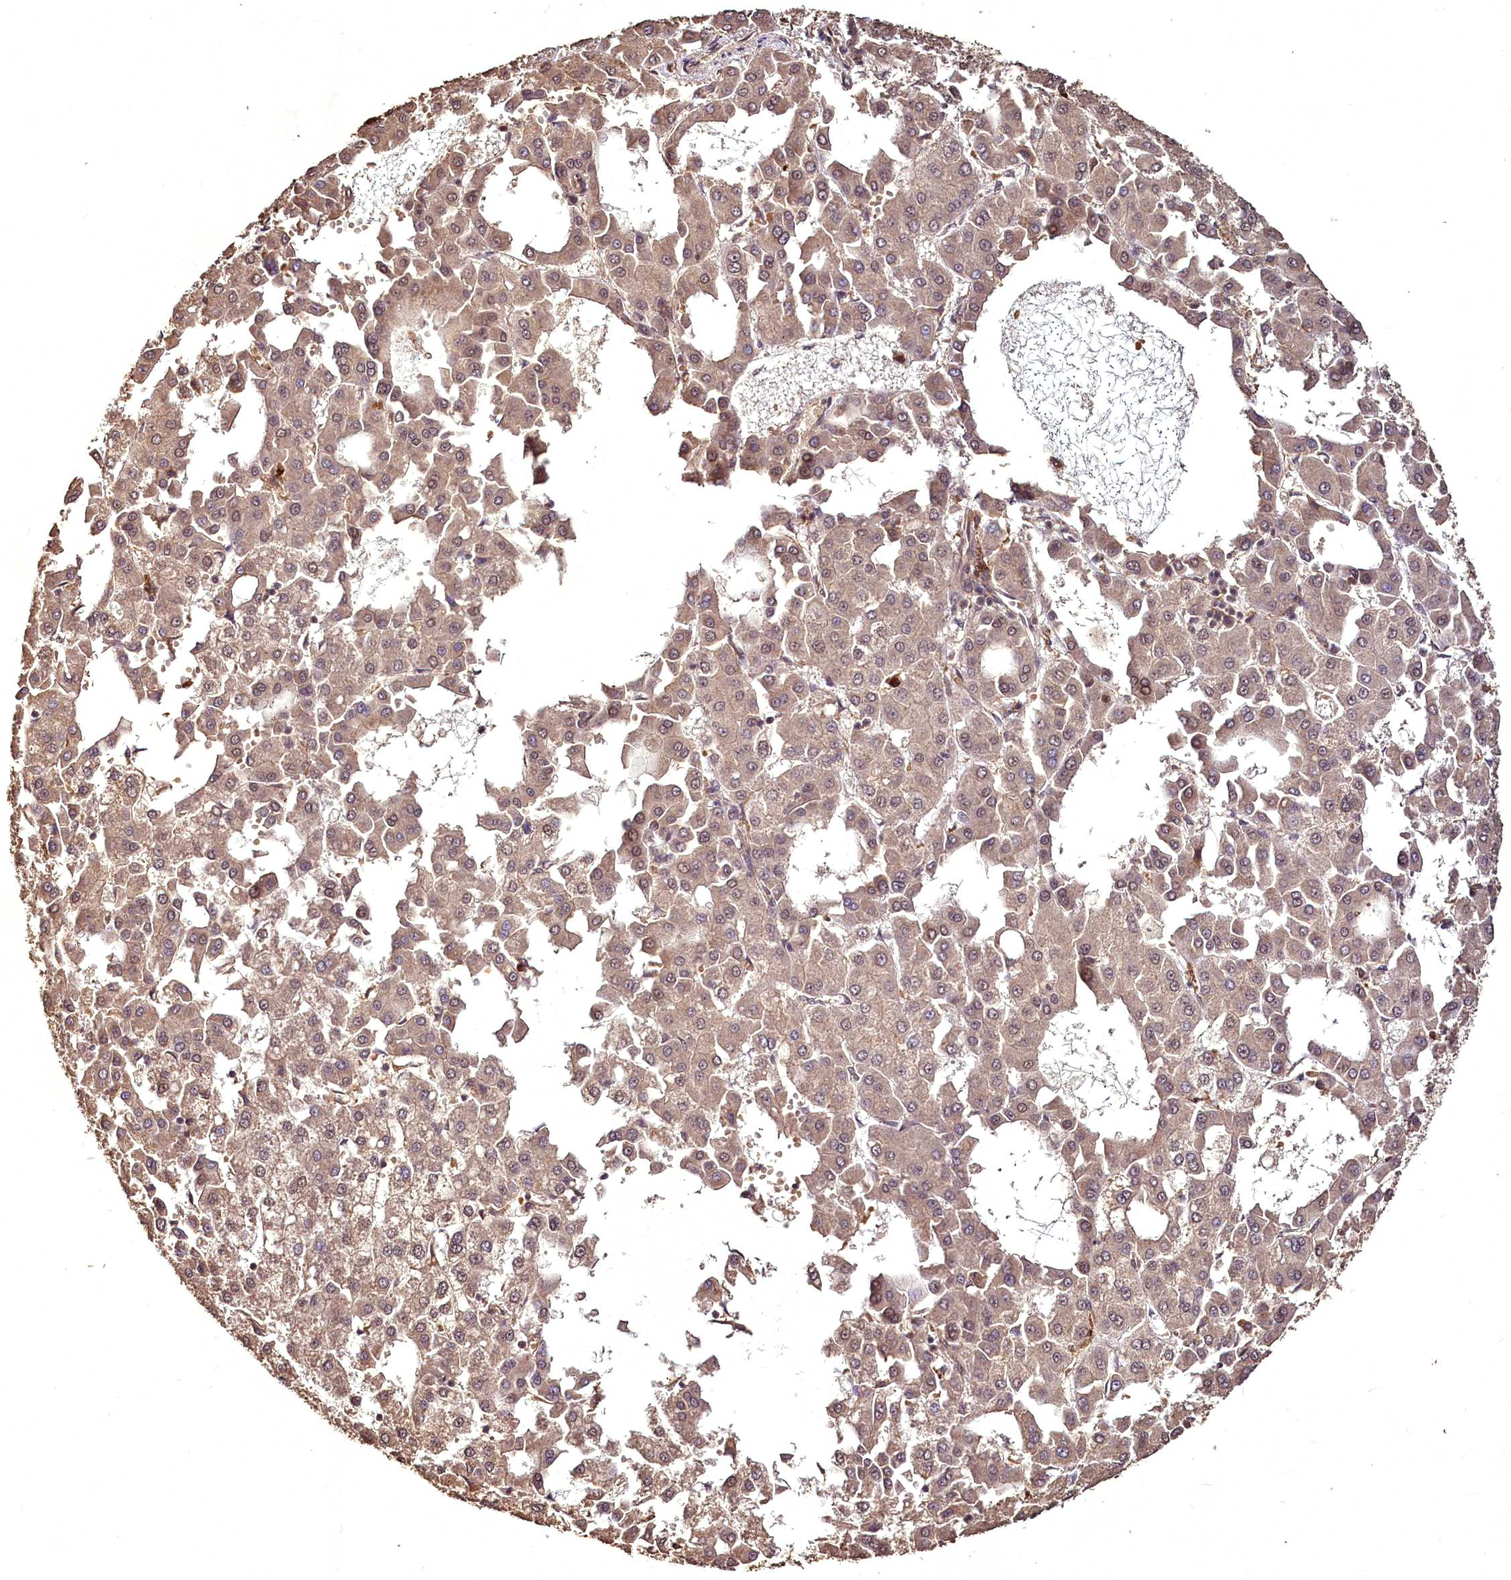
{"staining": {"intensity": "weak", "quantity": ">75%", "location": "cytoplasmic/membranous,nuclear"}, "tissue": "liver cancer", "cell_type": "Tumor cells", "image_type": "cancer", "snomed": [{"axis": "morphology", "description": "Carcinoma, Hepatocellular, NOS"}, {"axis": "topography", "description": "Liver"}], "caption": "Liver cancer (hepatocellular carcinoma) stained with a protein marker shows weak staining in tumor cells.", "gene": "VPS51", "patient": {"sex": "male", "age": 47}}